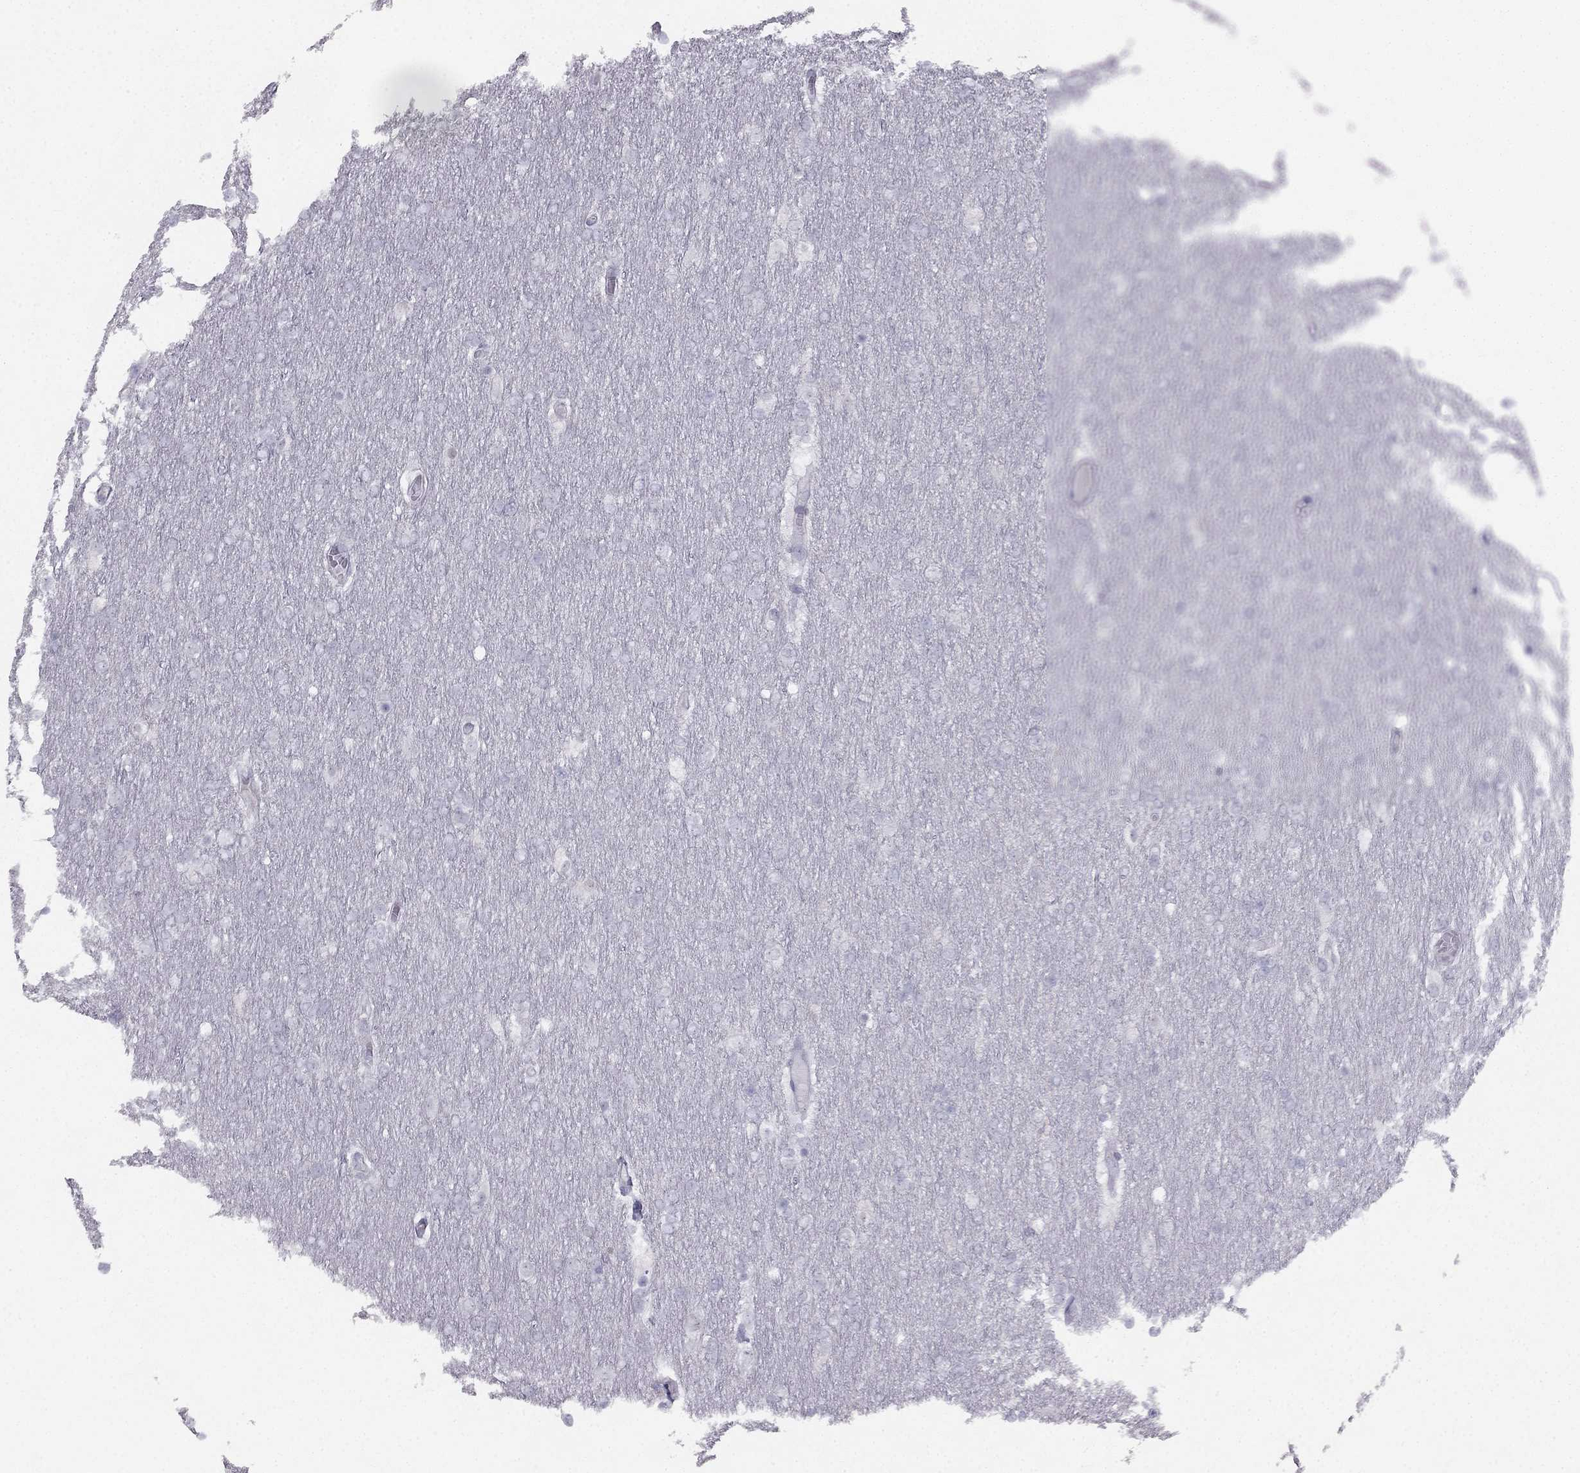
{"staining": {"intensity": "negative", "quantity": "none", "location": "none"}, "tissue": "glioma", "cell_type": "Tumor cells", "image_type": "cancer", "snomed": [{"axis": "morphology", "description": "Glioma, malignant, High grade"}, {"axis": "topography", "description": "Brain"}], "caption": "Tumor cells show no significant protein positivity in malignant glioma (high-grade).", "gene": "TRPS1", "patient": {"sex": "female", "age": 61}}